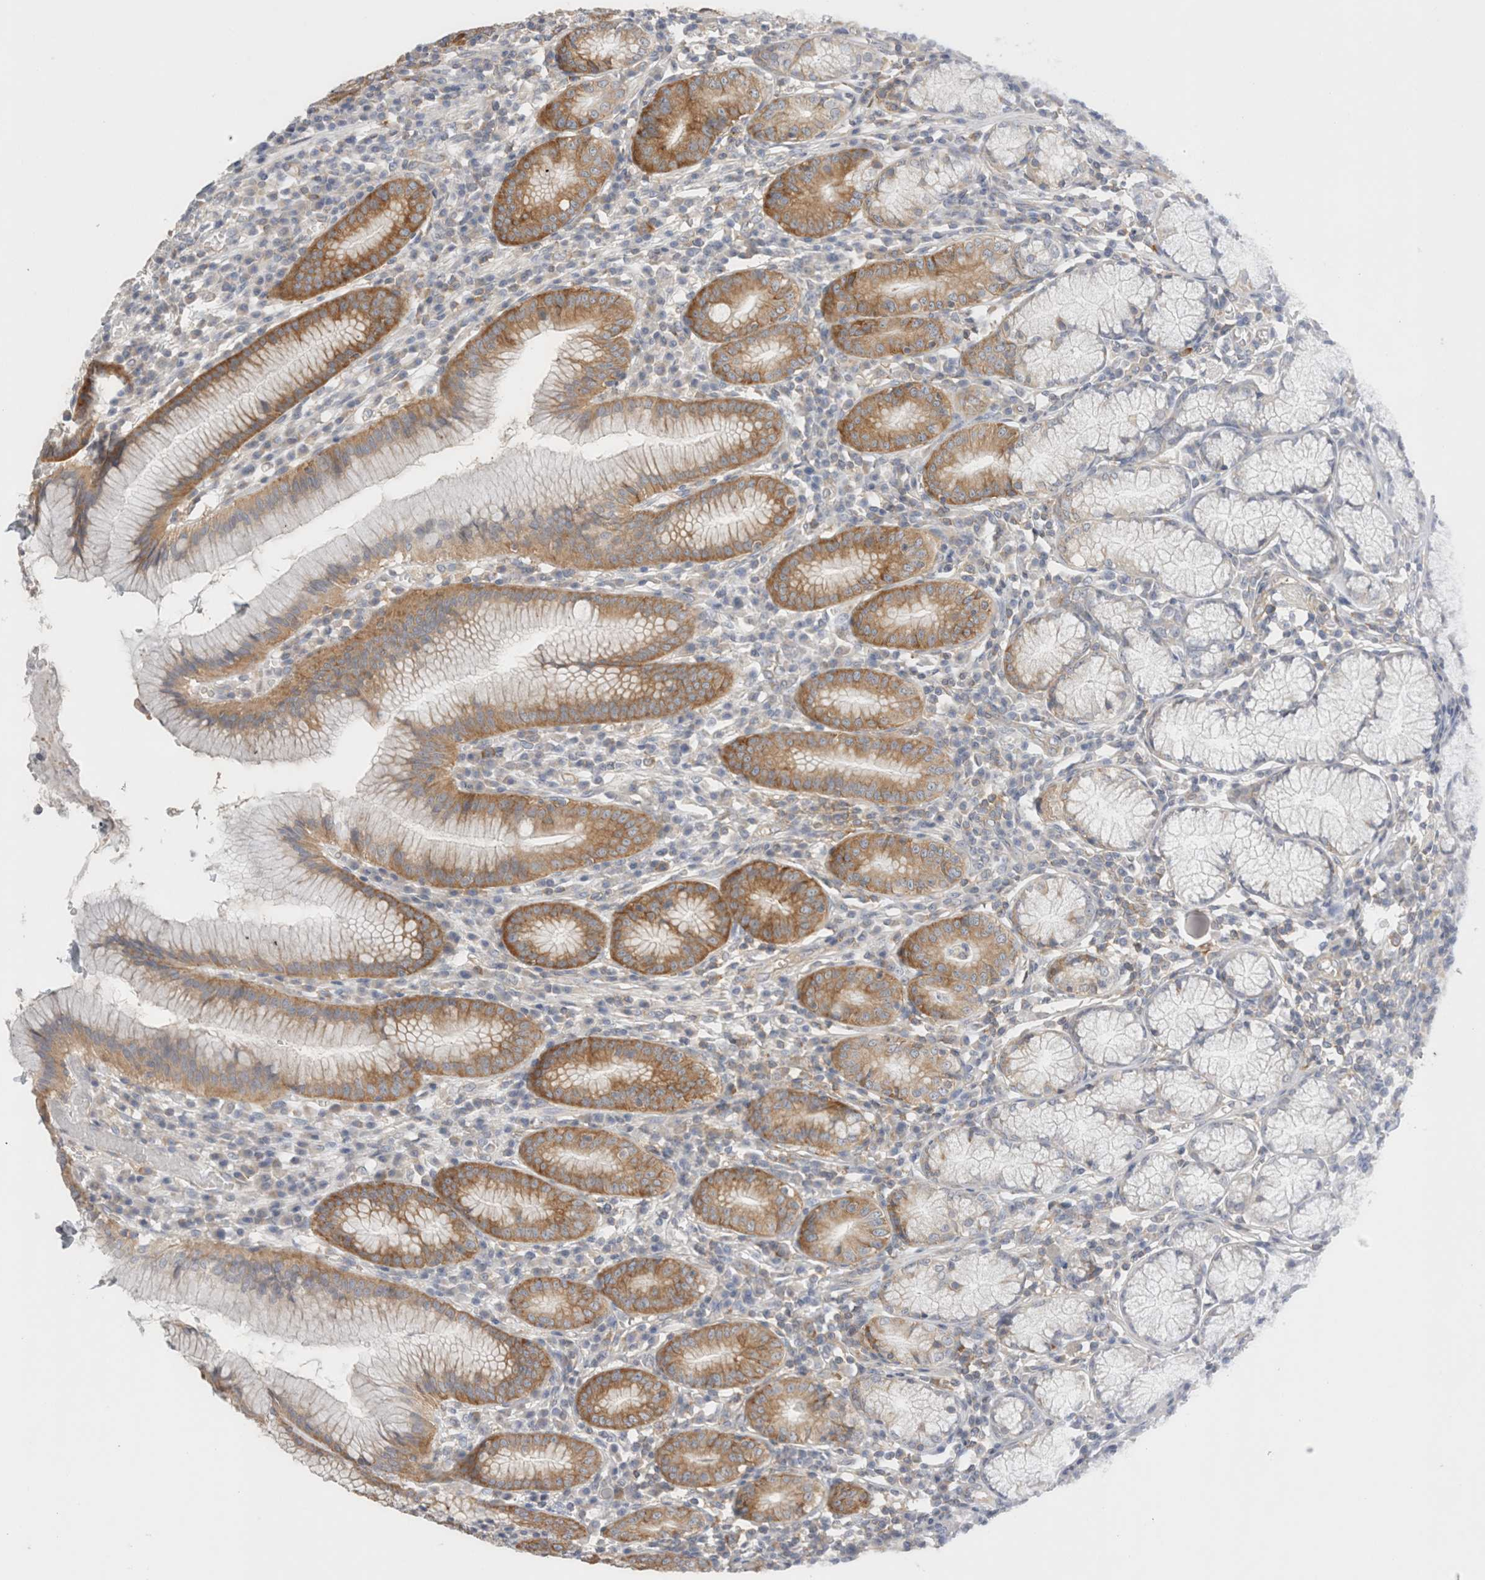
{"staining": {"intensity": "moderate", "quantity": "25%-75%", "location": "cytoplasmic/membranous"}, "tissue": "stomach", "cell_type": "Glandular cells", "image_type": "normal", "snomed": [{"axis": "morphology", "description": "Normal tissue, NOS"}, {"axis": "topography", "description": "Stomach"}], "caption": "Normal stomach displays moderate cytoplasmic/membranous expression in approximately 25%-75% of glandular cells Immunohistochemistry stains the protein in brown and the nuclei are stained blue..", "gene": "ZNF23", "patient": {"sex": "male", "age": 55}}